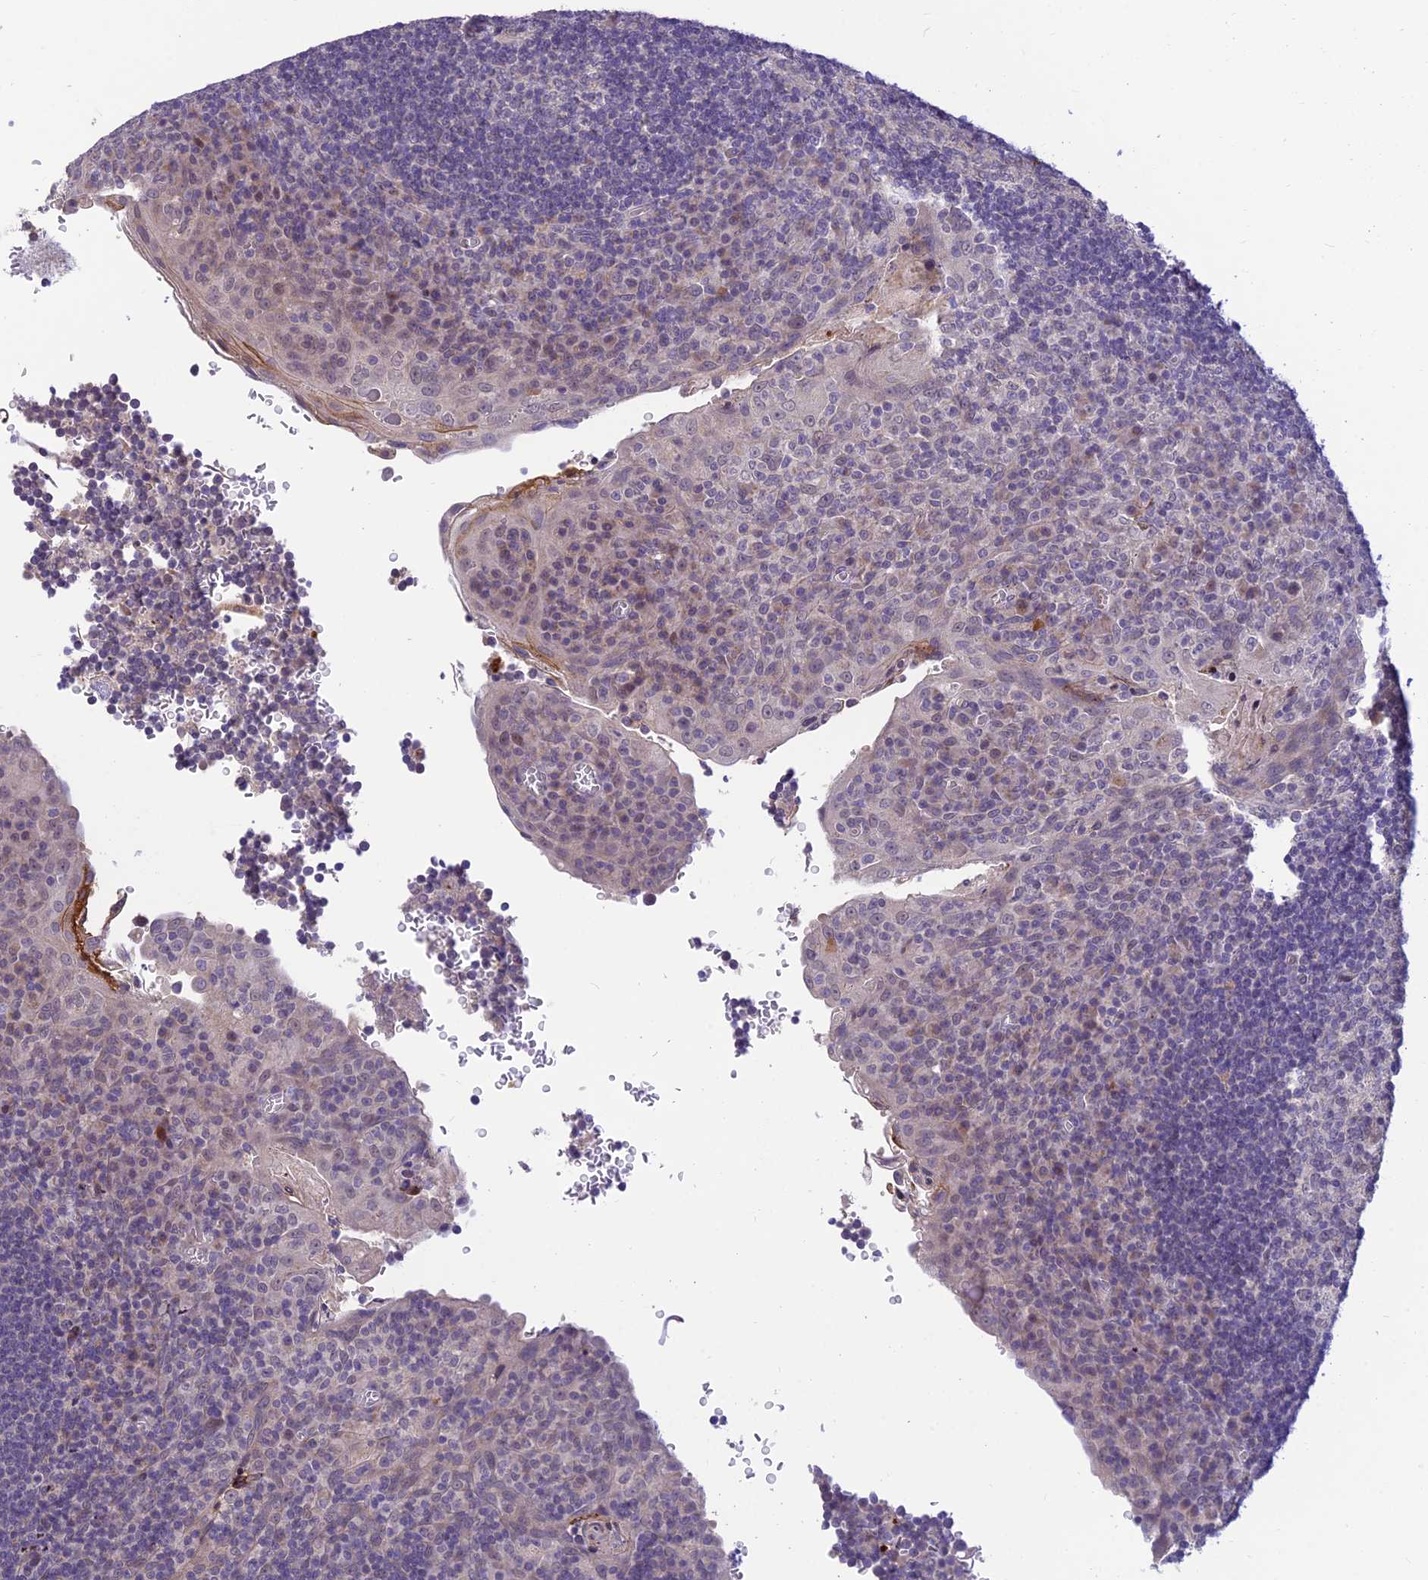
{"staining": {"intensity": "negative", "quantity": "none", "location": "none"}, "tissue": "tonsil", "cell_type": "Germinal center cells", "image_type": "normal", "snomed": [{"axis": "morphology", "description": "Normal tissue, NOS"}, {"axis": "topography", "description": "Tonsil"}], "caption": "This micrograph is of benign tonsil stained with immunohistochemistry (IHC) to label a protein in brown with the nuclei are counter-stained blue. There is no staining in germinal center cells. (Brightfield microscopy of DAB immunohistochemistry at high magnification).", "gene": "ASPDH", "patient": {"sex": "male", "age": 17}}